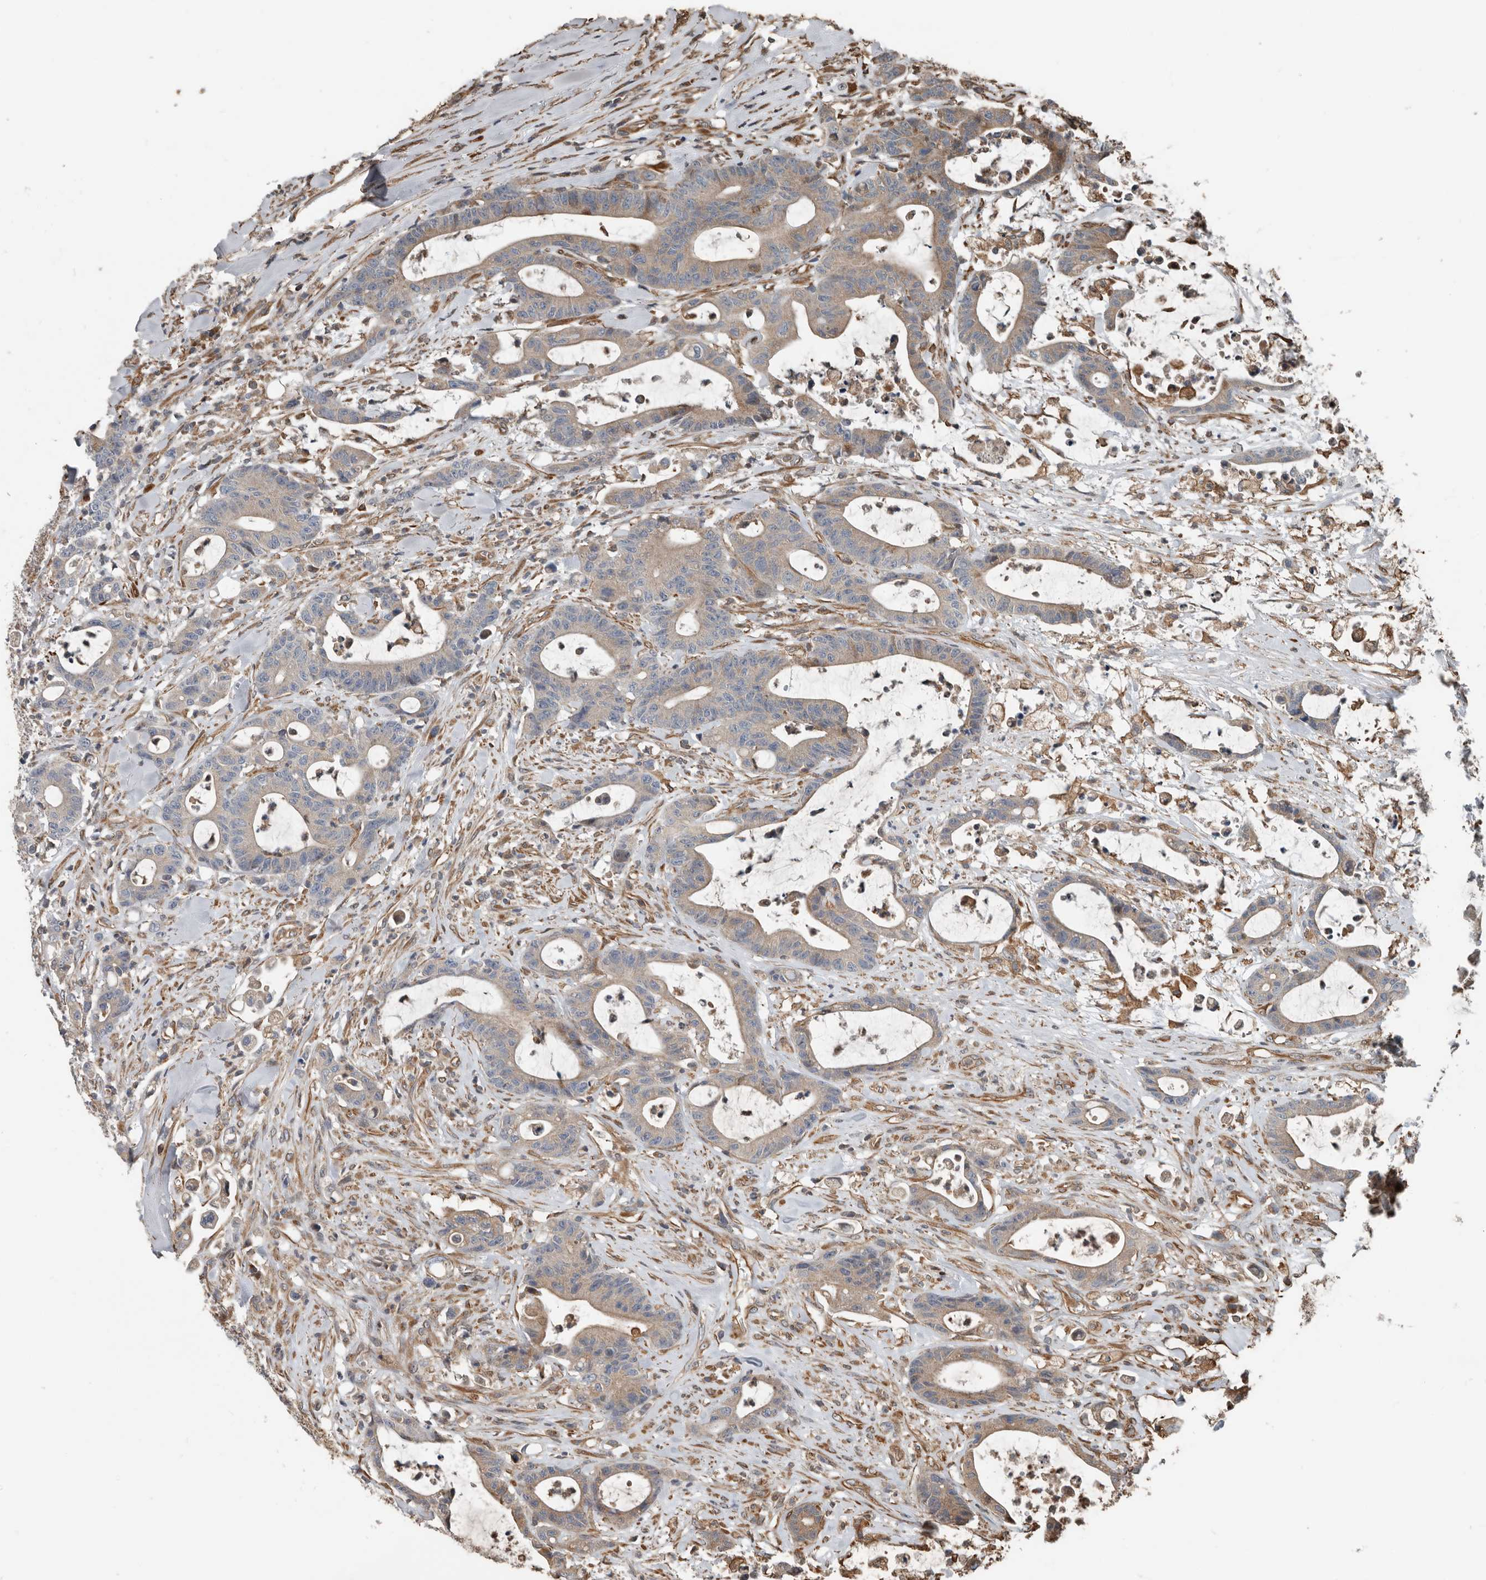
{"staining": {"intensity": "weak", "quantity": "25%-75%", "location": "cytoplasmic/membranous"}, "tissue": "colorectal cancer", "cell_type": "Tumor cells", "image_type": "cancer", "snomed": [{"axis": "morphology", "description": "Adenocarcinoma, NOS"}, {"axis": "topography", "description": "Colon"}], "caption": "Colorectal cancer (adenocarcinoma) stained with a brown dye displays weak cytoplasmic/membranous positive staining in approximately 25%-75% of tumor cells.", "gene": "YOD1", "patient": {"sex": "female", "age": 84}}